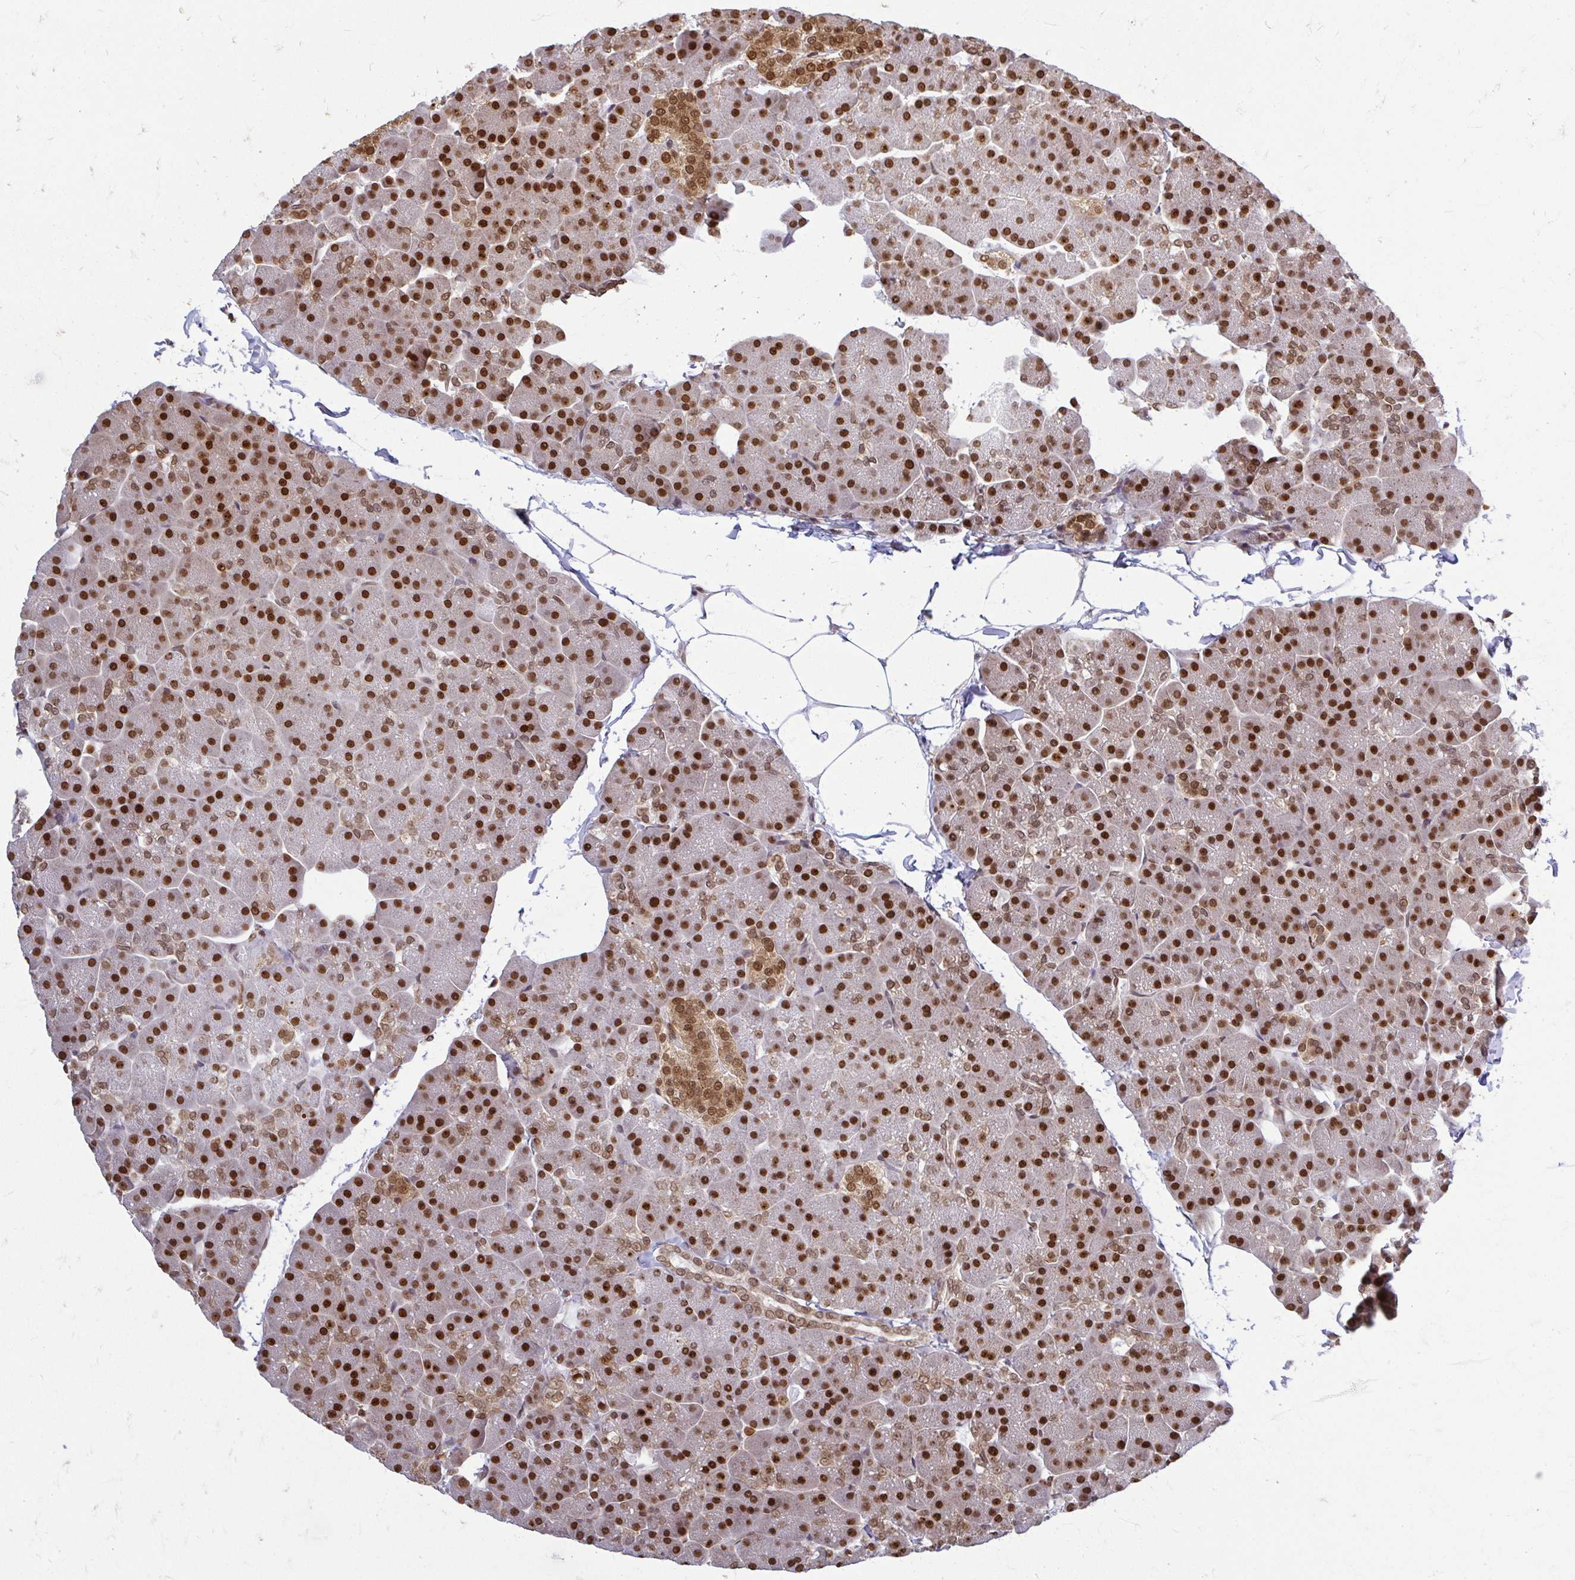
{"staining": {"intensity": "strong", "quantity": ">75%", "location": "nuclear"}, "tissue": "pancreas", "cell_type": "Exocrine glandular cells", "image_type": "normal", "snomed": [{"axis": "morphology", "description": "Normal tissue, NOS"}, {"axis": "topography", "description": "Pancreas"}], "caption": "Pancreas was stained to show a protein in brown. There is high levels of strong nuclear positivity in about >75% of exocrine glandular cells. (DAB (3,3'-diaminobenzidine) IHC, brown staining for protein, blue staining for nuclei).", "gene": "XPO1", "patient": {"sex": "male", "age": 35}}